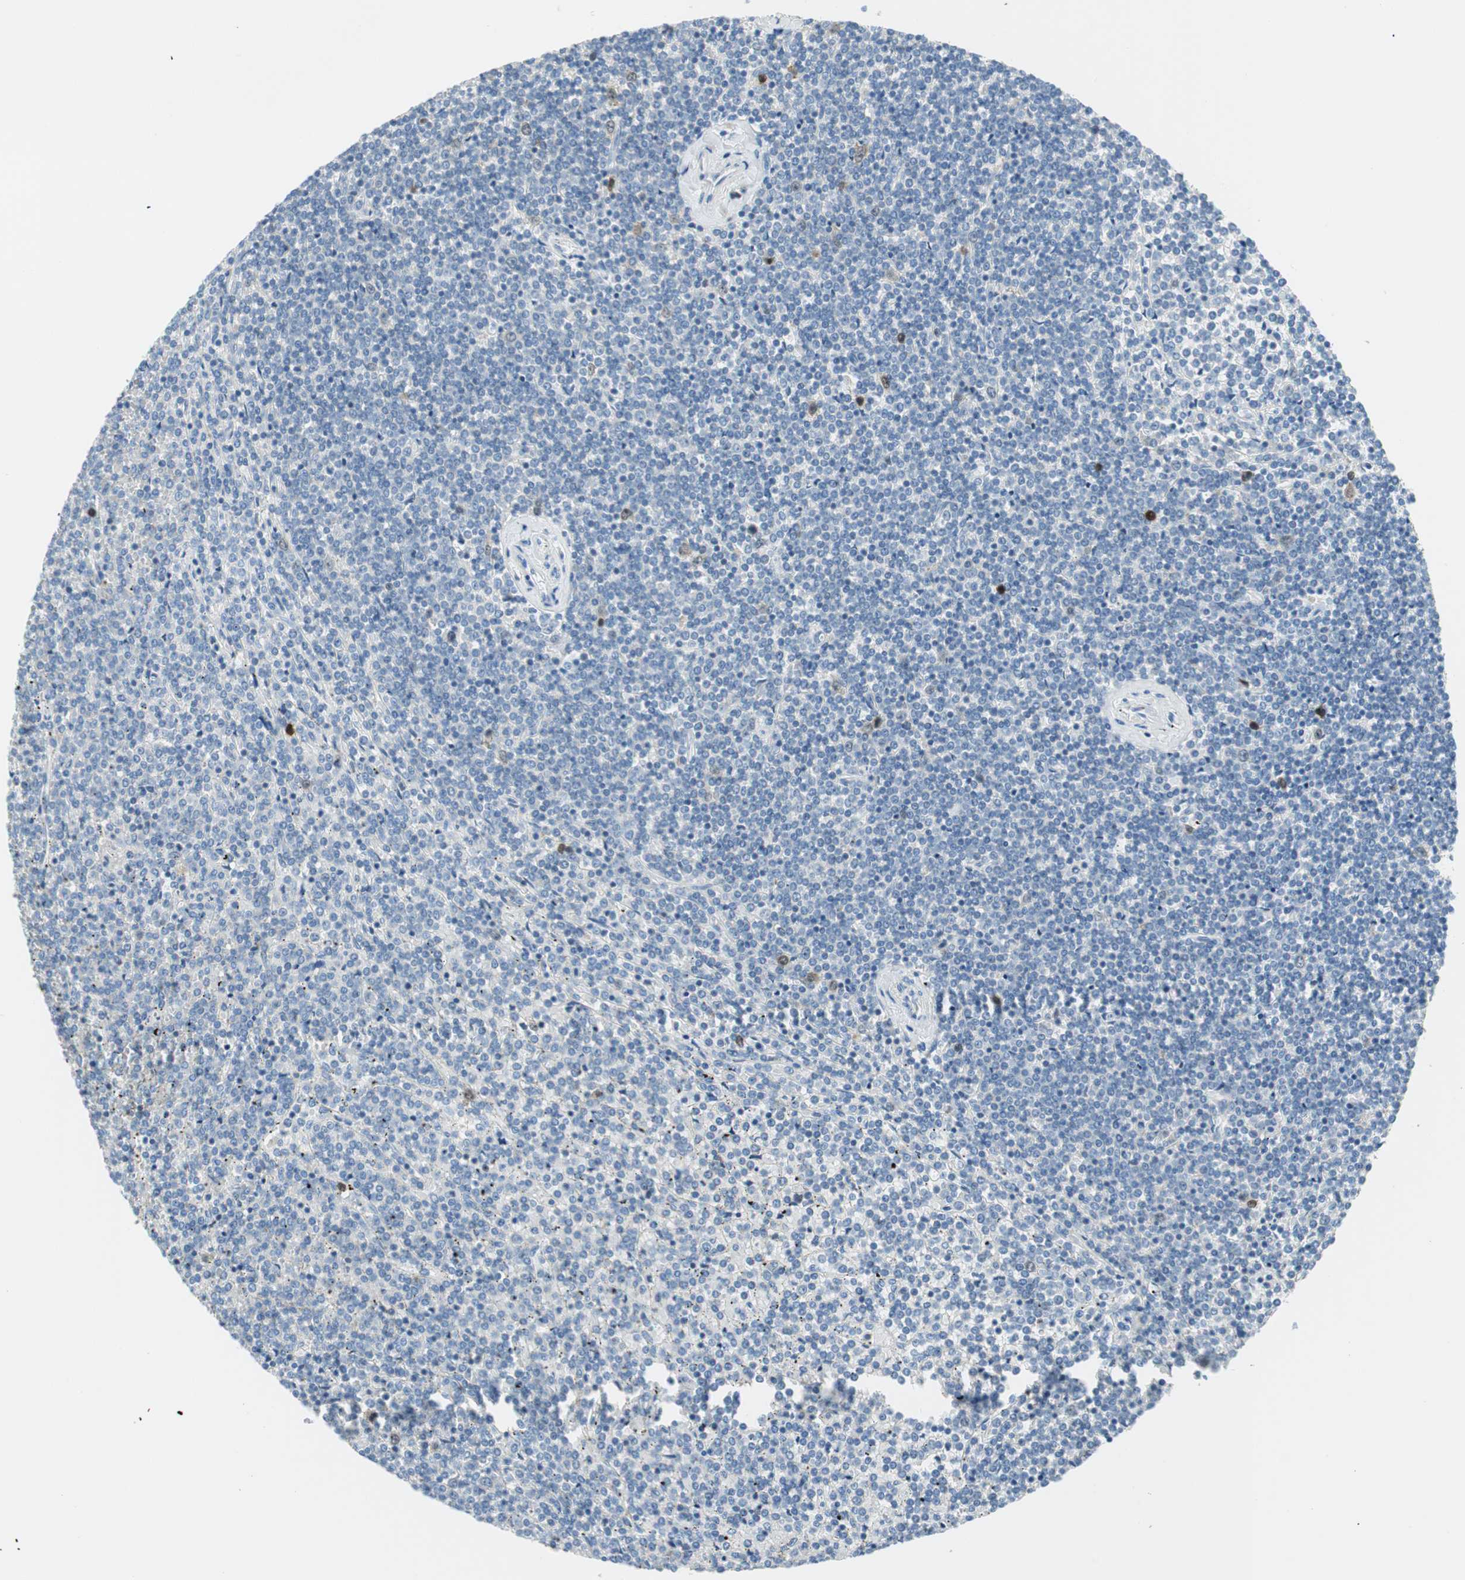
{"staining": {"intensity": "weak", "quantity": "<25%", "location": "cytoplasmic/membranous,nuclear"}, "tissue": "lymphoma", "cell_type": "Tumor cells", "image_type": "cancer", "snomed": [{"axis": "morphology", "description": "Malignant lymphoma, non-Hodgkin's type, Low grade"}, {"axis": "topography", "description": "Spleen"}], "caption": "Human lymphoma stained for a protein using immunohistochemistry (IHC) displays no expression in tumor cells.", "gene": "PTTG1", "patient": {"sex": "female", "age": 19}}